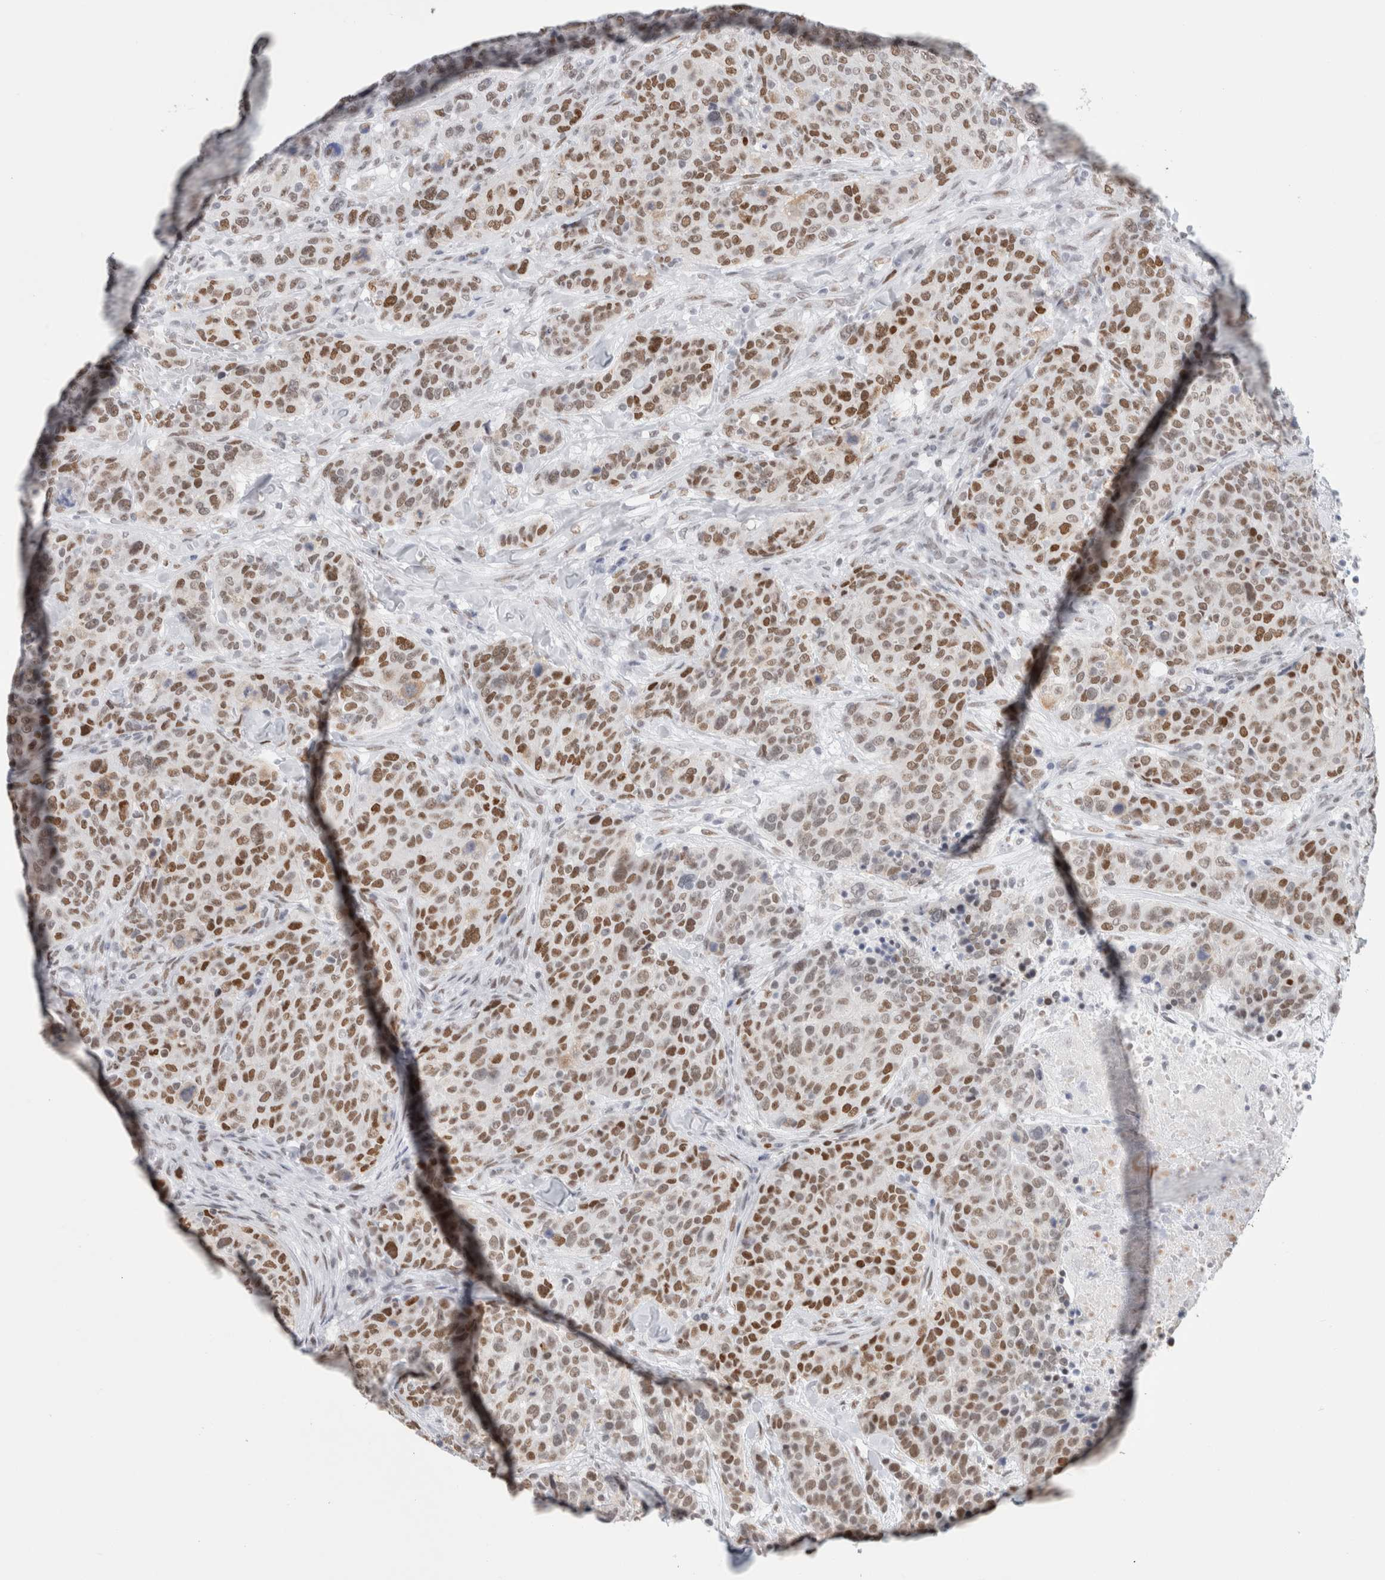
{"staining": {"intensity": "moderate", "quantity": ">75%", "location": "nuclear"}, "tissue": "breast cancer", "cell_type": "Tumor cells", "image_type": "cancer", "snomed": [{"axis": "morphology", "description": "Duct carcinoma"}, {"axis": "topography", "description": "Breast"}], "caption": "Brown immunohistochemical staining in human intraductal carcinoma (breast) demonstrates moderate nuclear expression in approximately >75% of tumor cells.", "gene": "SMARCC1", "patient": {"sex": "female", "age": 37}}